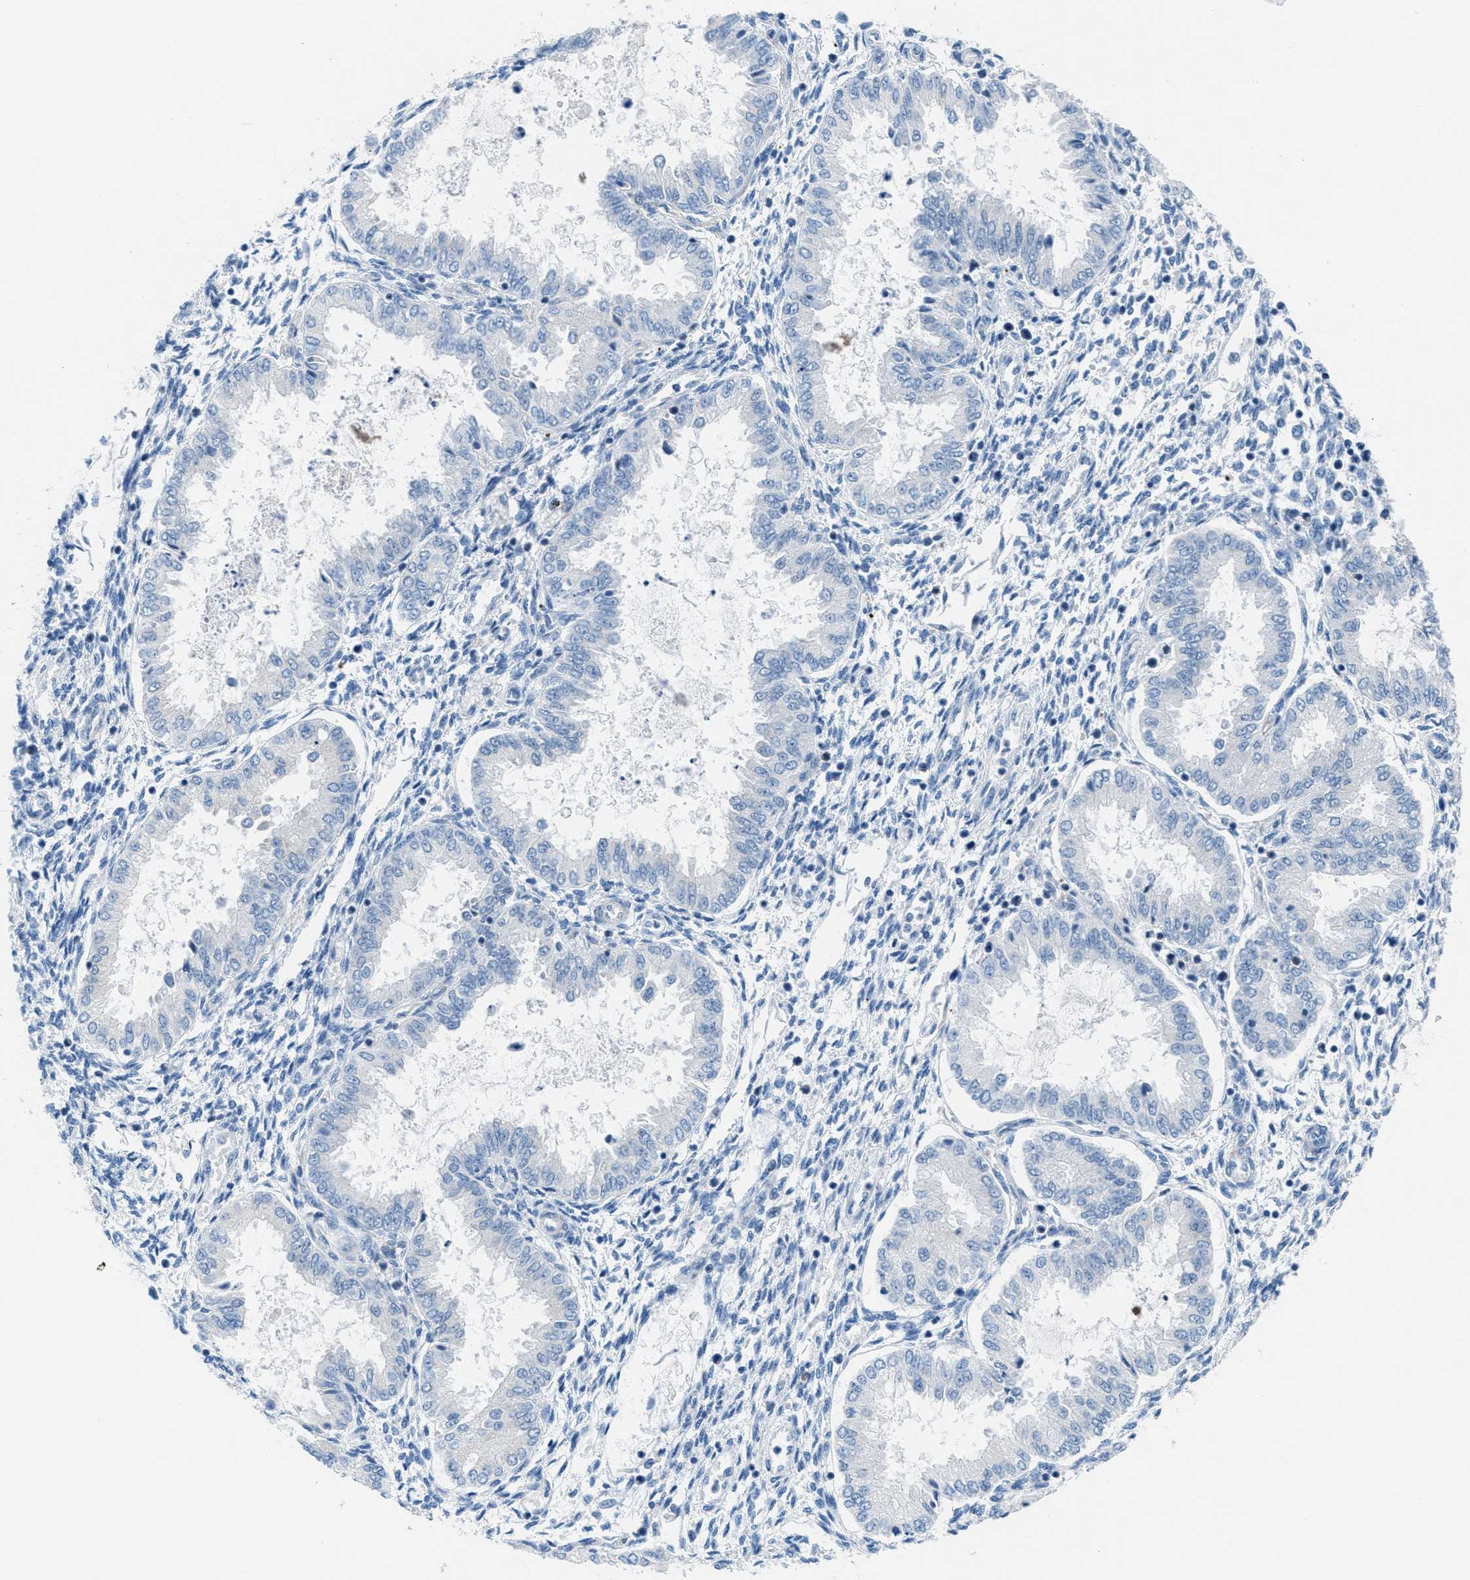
{"staining": {"intensity": "negative", "quantity": "none", "location": "none"}, "tissue": "endometrium", "cell_type": "Cells in endometrial stroma", "image_type": "normal", "snomed": [{"axis": "morphology", "description": "Normal tissue, NOS"}, {"axis": "topography", "description": "Endometrium"}], "caption": "Cells in endometrial stroma are negative for brown protein staining in normal endometrium. (DAB immunohistochemistry (IHC), high magnification).", "gene": "MAPRE2", "patient": {"sex": "female", "age": 33}}